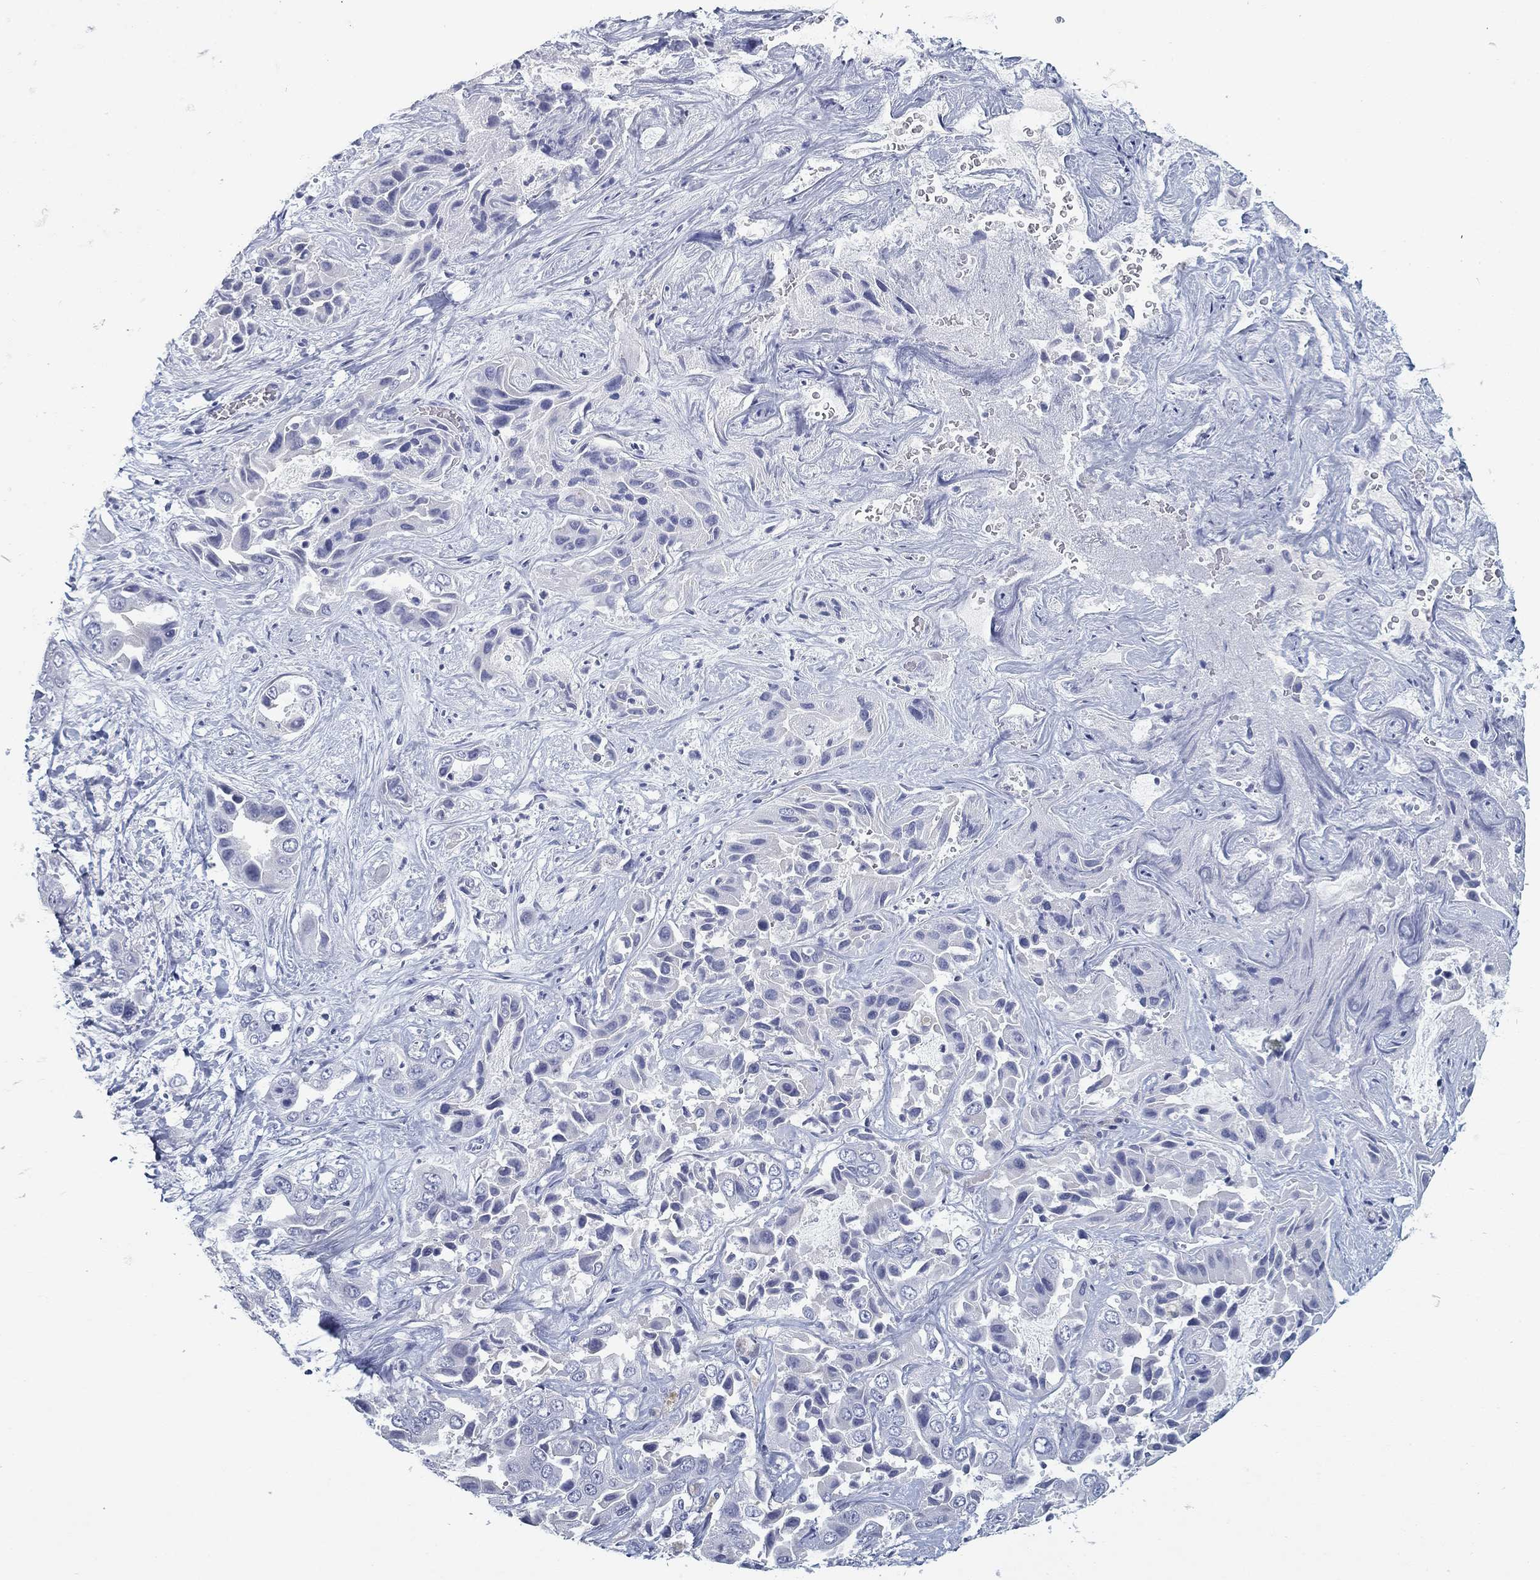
{"staining": {"intensity": "negative", "quantity": "none", "location": "none"}, "tissue": "liver cancer", "cell_type": "Tumor cells", "image_type": "cancer", "snomed": [{"axis": "morphology", "description": "Cholangiocarcinoma"}, {"axis": "topography", "description": "Liver"}], "caption": "An IHC image of cholangiocarcinoma (liver) is shown. There is no staining in tumor cells of cholangiocarcinoma (liver).", "gene": "CD79B", "patient": {"sex": "female", "age": 52}}